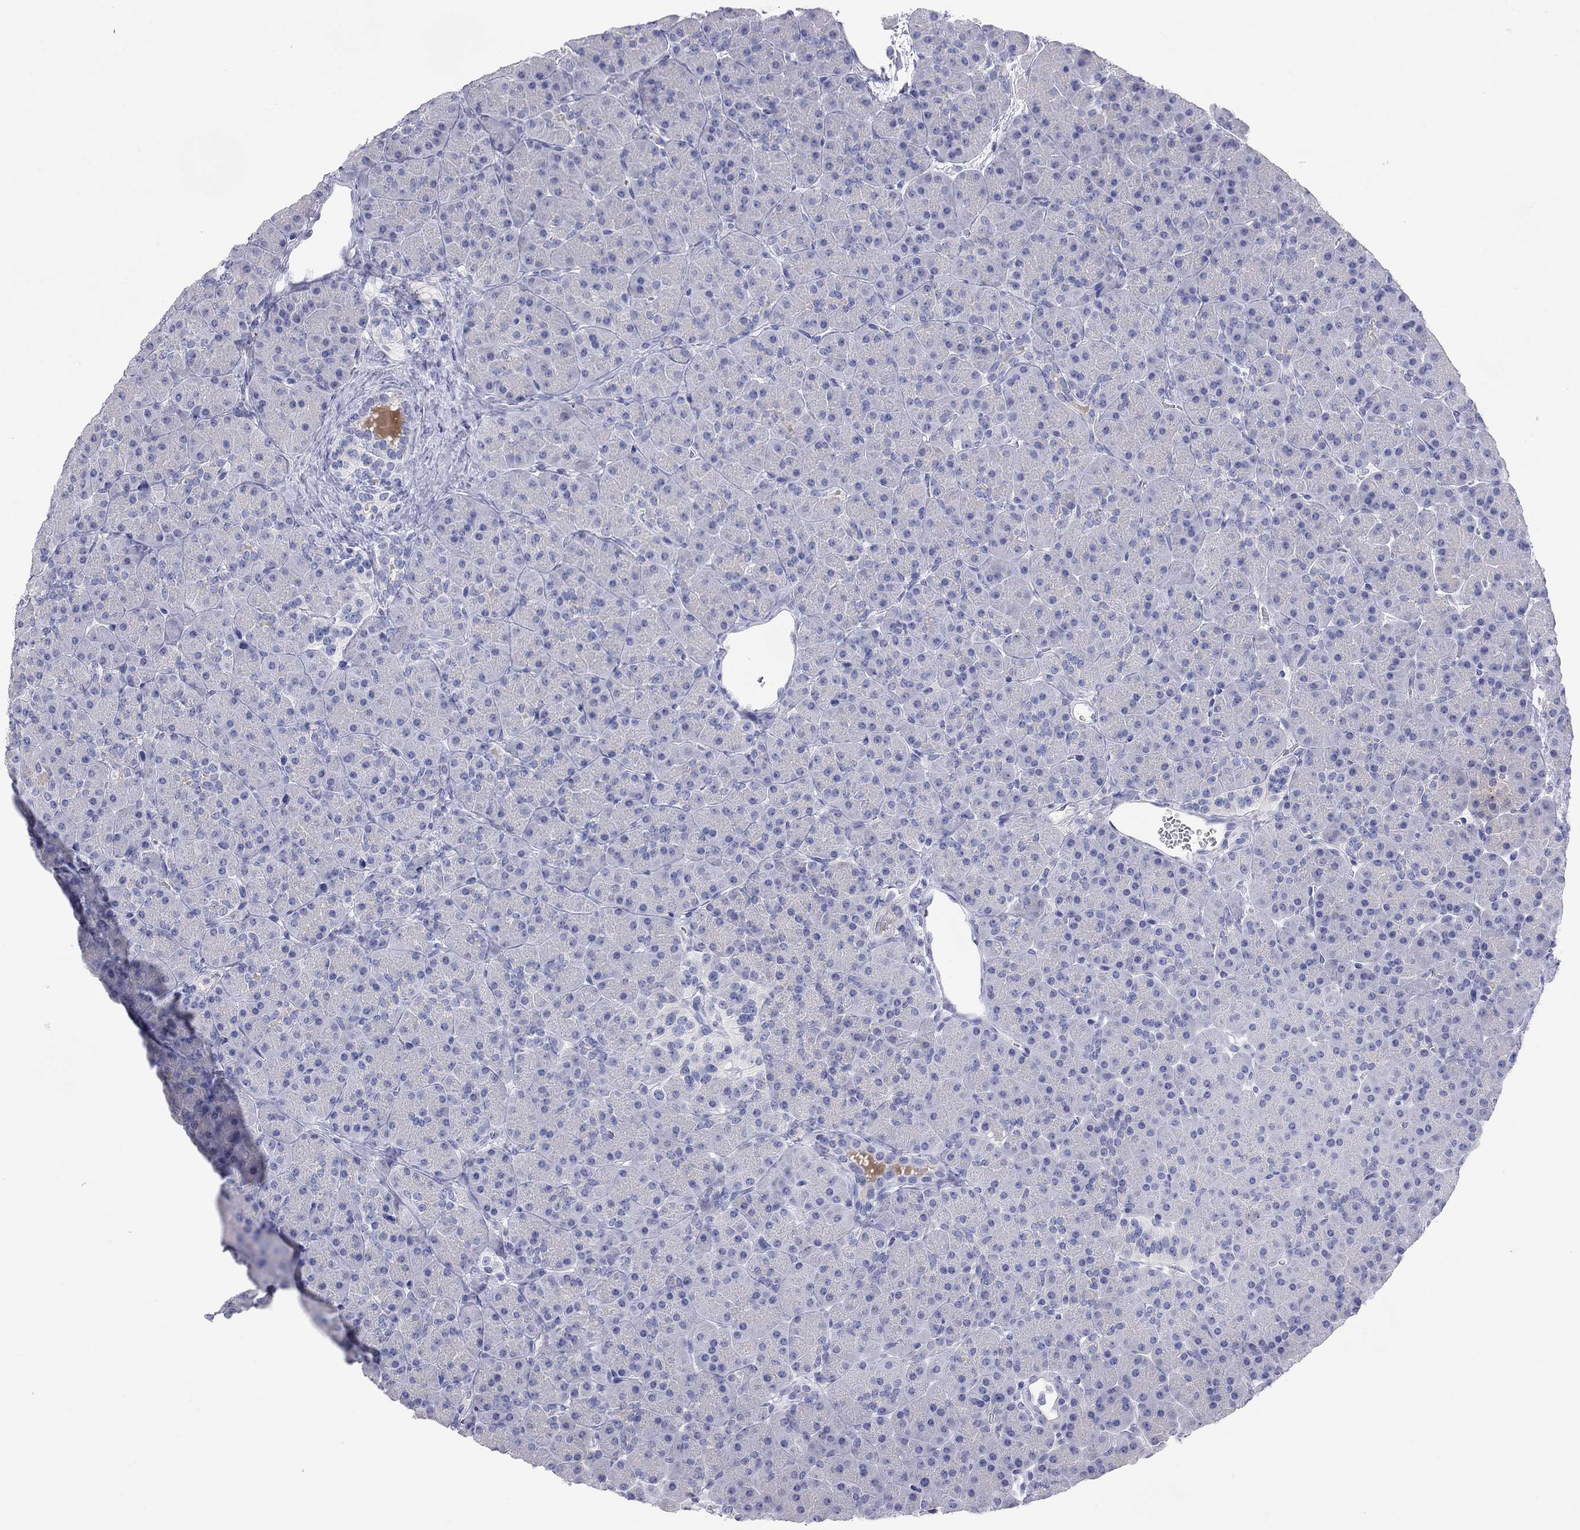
{"staining": {"intensity": "negative", "quantity": "none", "location": "none"}, "tissue": "pancreas", "cell_type": "Exocrine glandular cells", "image_type": "normal", "snomed": [{"axis": "morphology", "description": "Normal tissue, NOS"}, {"axis": "topography", "description": "Pancreas"}], "caption": "Immunohistochemistry (IHC) histopathology image of benign pancreas stained for a protein (brown), which reveals no positivity in exocrine glandular cells.", "gene": "PCDHGC5", "patient": {"sex": "female", "age": 44}}